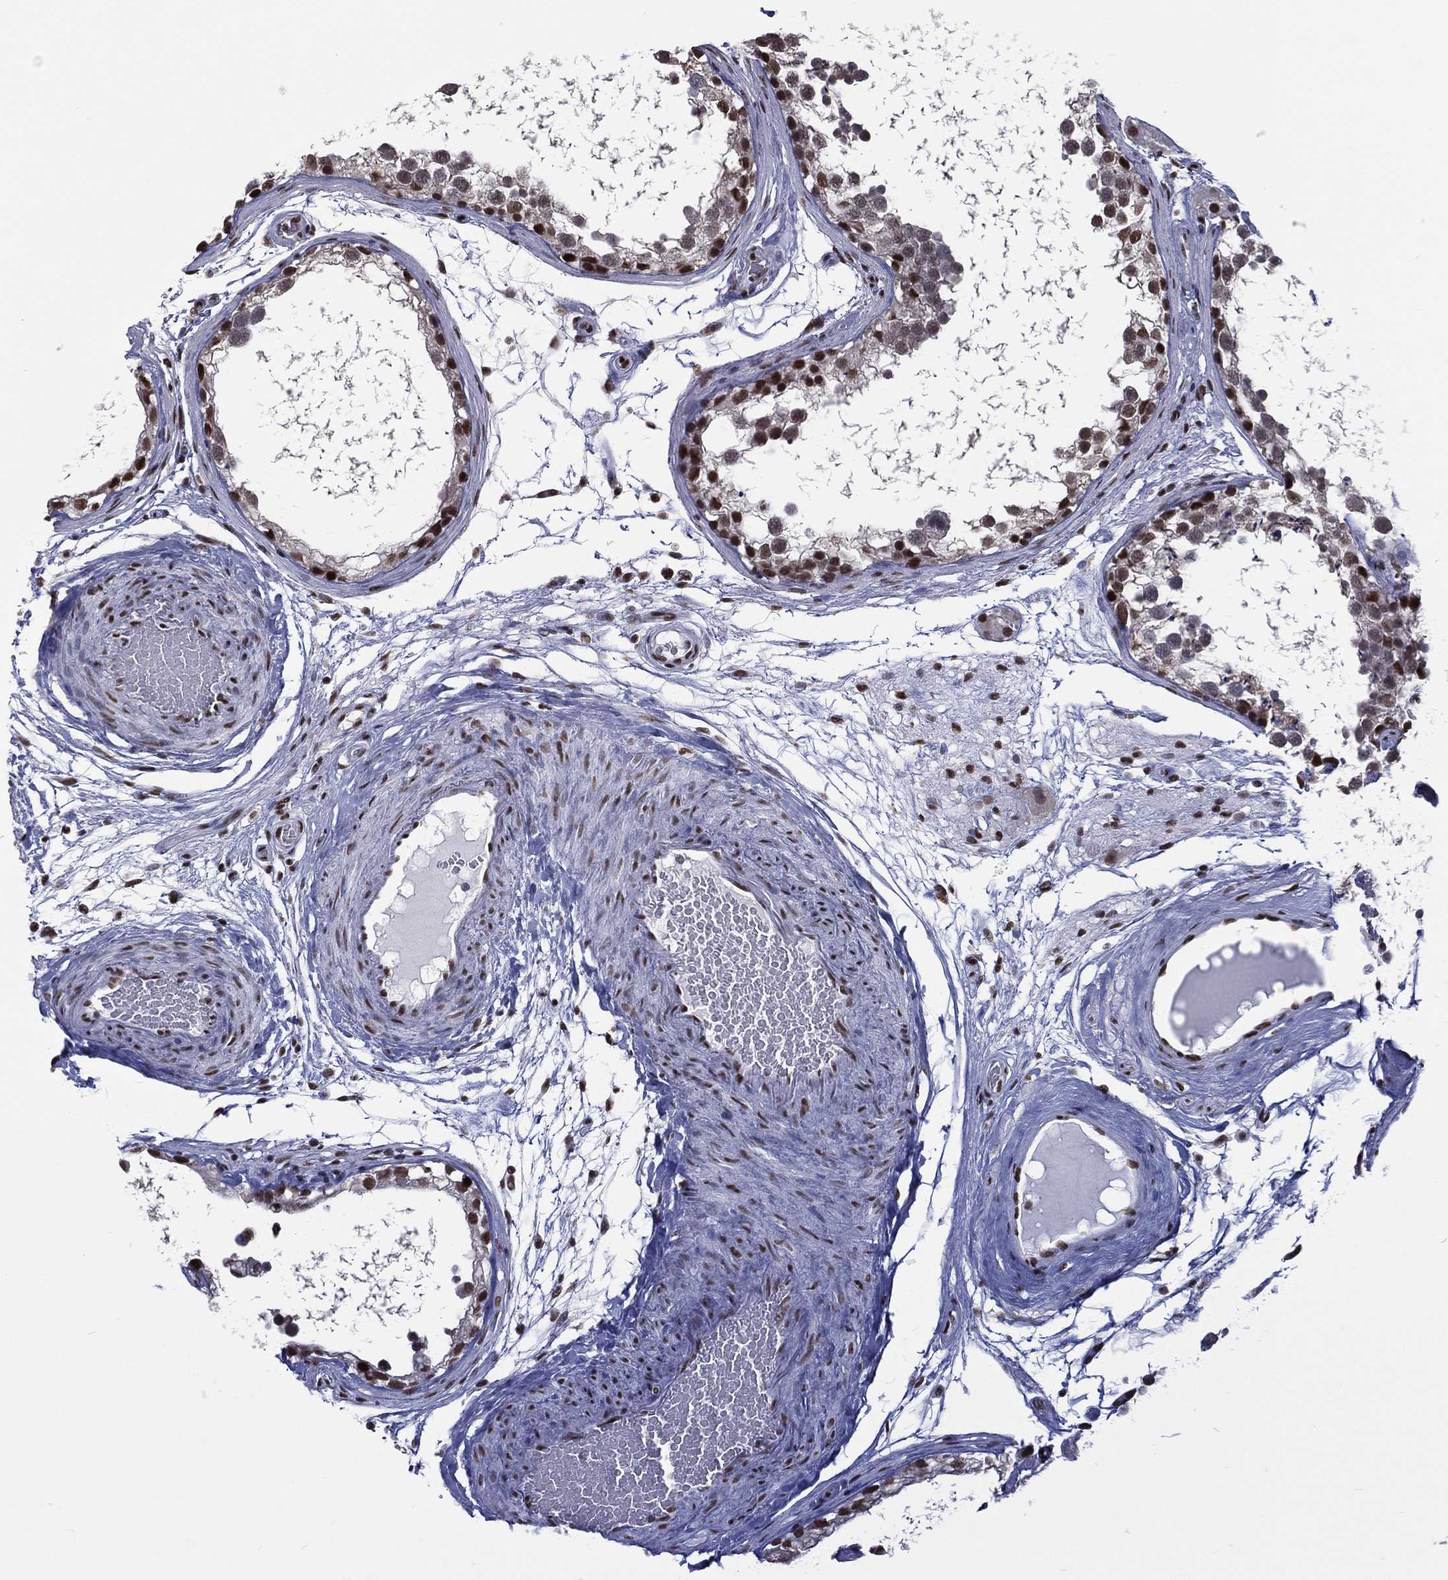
{"staining": {"intensity": "strong", "quantity": "<25%", "location": "nuclear"}, "tissue": "testis", "cell_type": "Cells in seminiferous ducts", "image_type": "normal", "snomed": [{"axis": "morphology", "description": "Normal tissue, NOS"}, {"axis": "morphology", "description": "Seminoma, NOS"}, {"axis": "topography", "description": "Testis"}], "caption": "High-magnification brightfield microscopy of unremarkable testis stained with DAB (brown) and counterstained with hematoxylin (blue). cells in seminiferous ducts exhibit strong nuclear expression is present in approximately<25% of cells.", "gene": "ZNF7", "patient": {"sex": "male", "age": 65}}